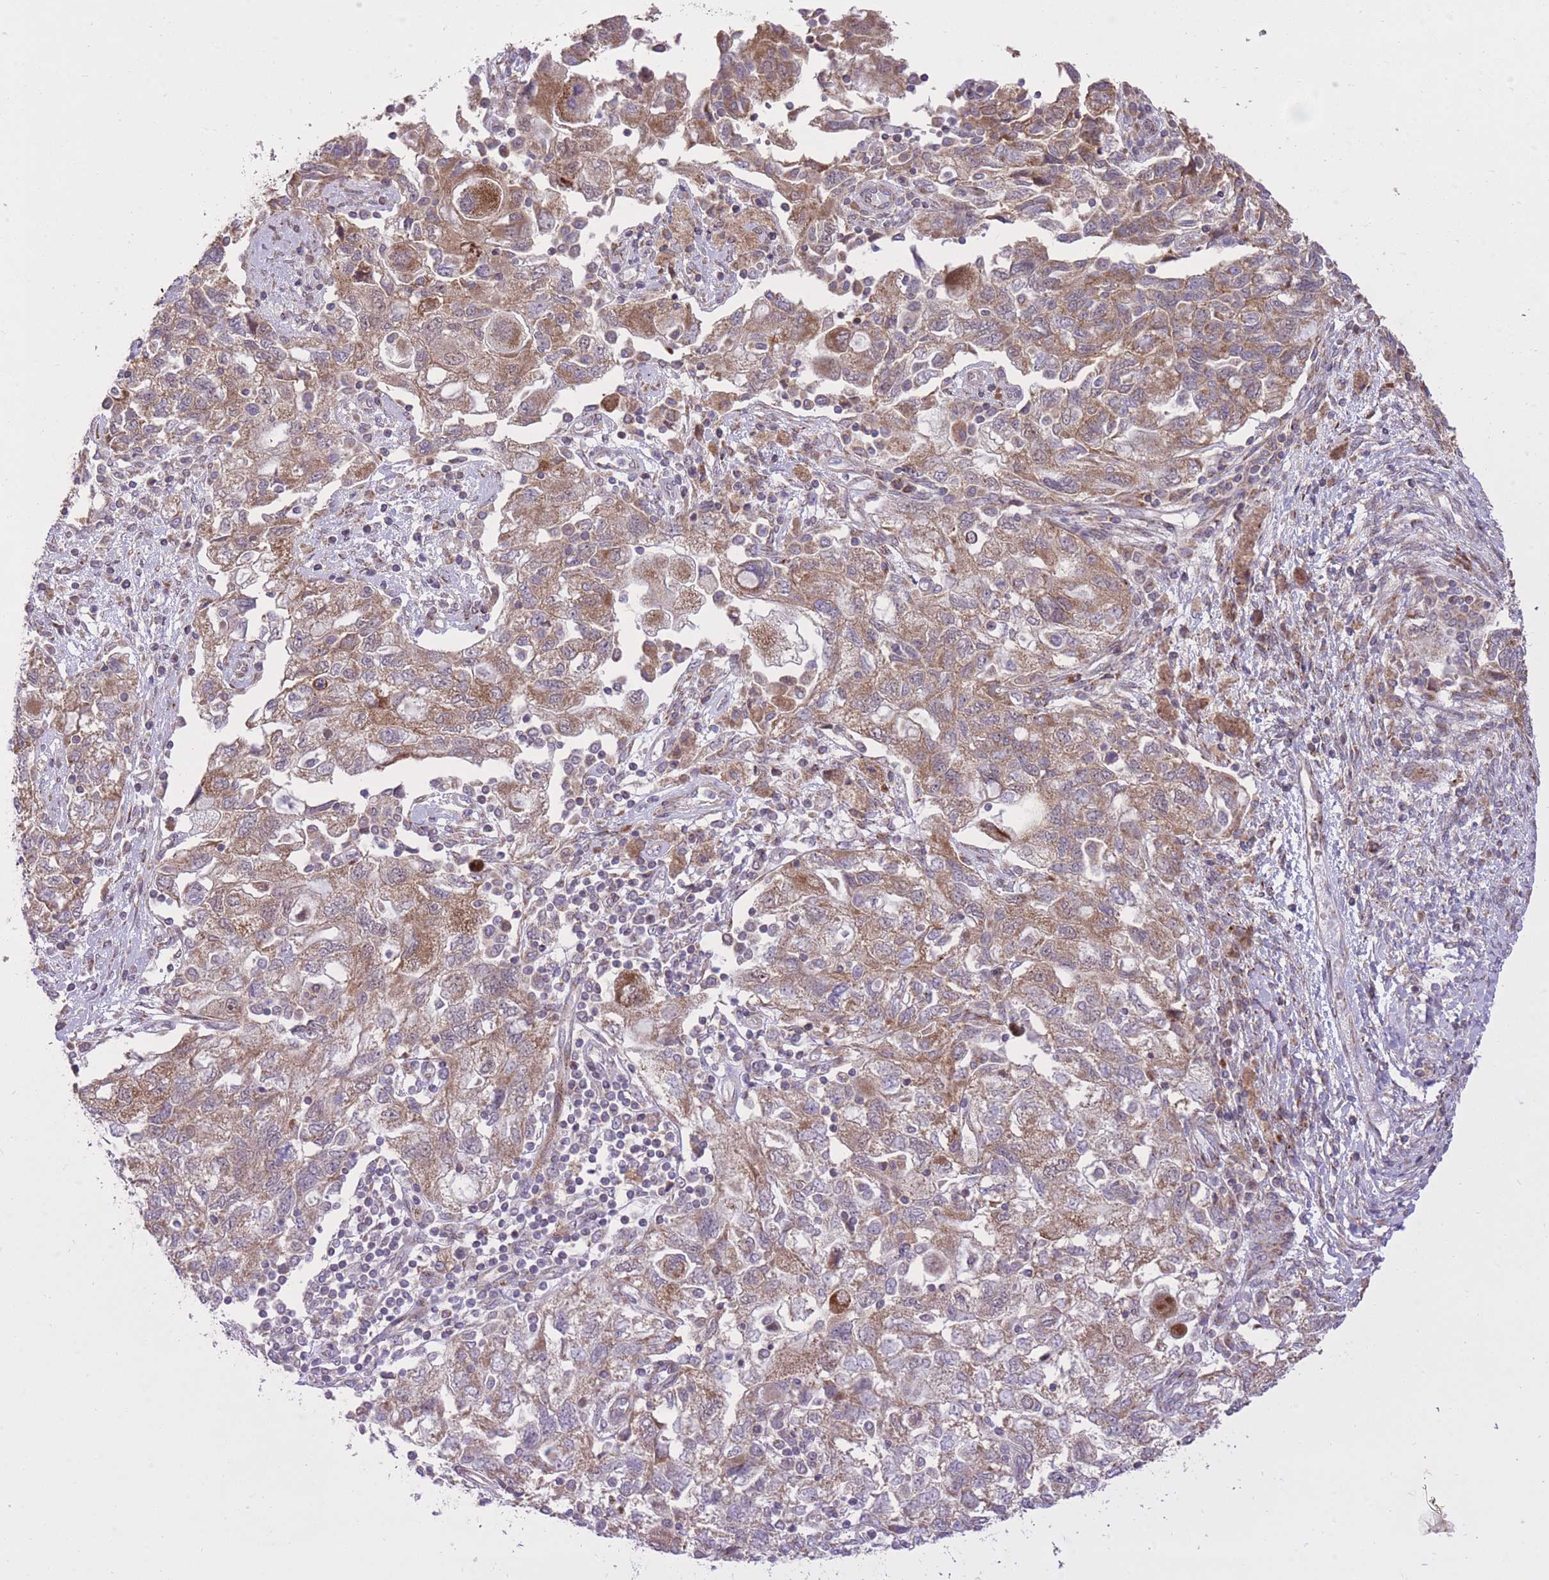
{"staining": {"intensity": "moderate", "quantity": ">75%", "location": "cytoplasmic/membranous"}, "tissue": "ovarian cancer", "cell_type": "Tumor cells", "image_type": "cancer", "snomed": [{"axis": "morphology", "description": "Carcinoma, NOS"}, {"axis": "morphology", "description": "Cystadenocarcinoma, serous, NOS"}, {"axis": "topography", "description": "Ovary"}], "caption": "A photomicrograph of ovarian cancer (serous cystadenocarcinoma) stained for a protein reveals moderate cytoplasmic/membranous brown staining in tumor cells.", "gene": "SLC4A4", "patient": {"sex": "female", "age": 69}}